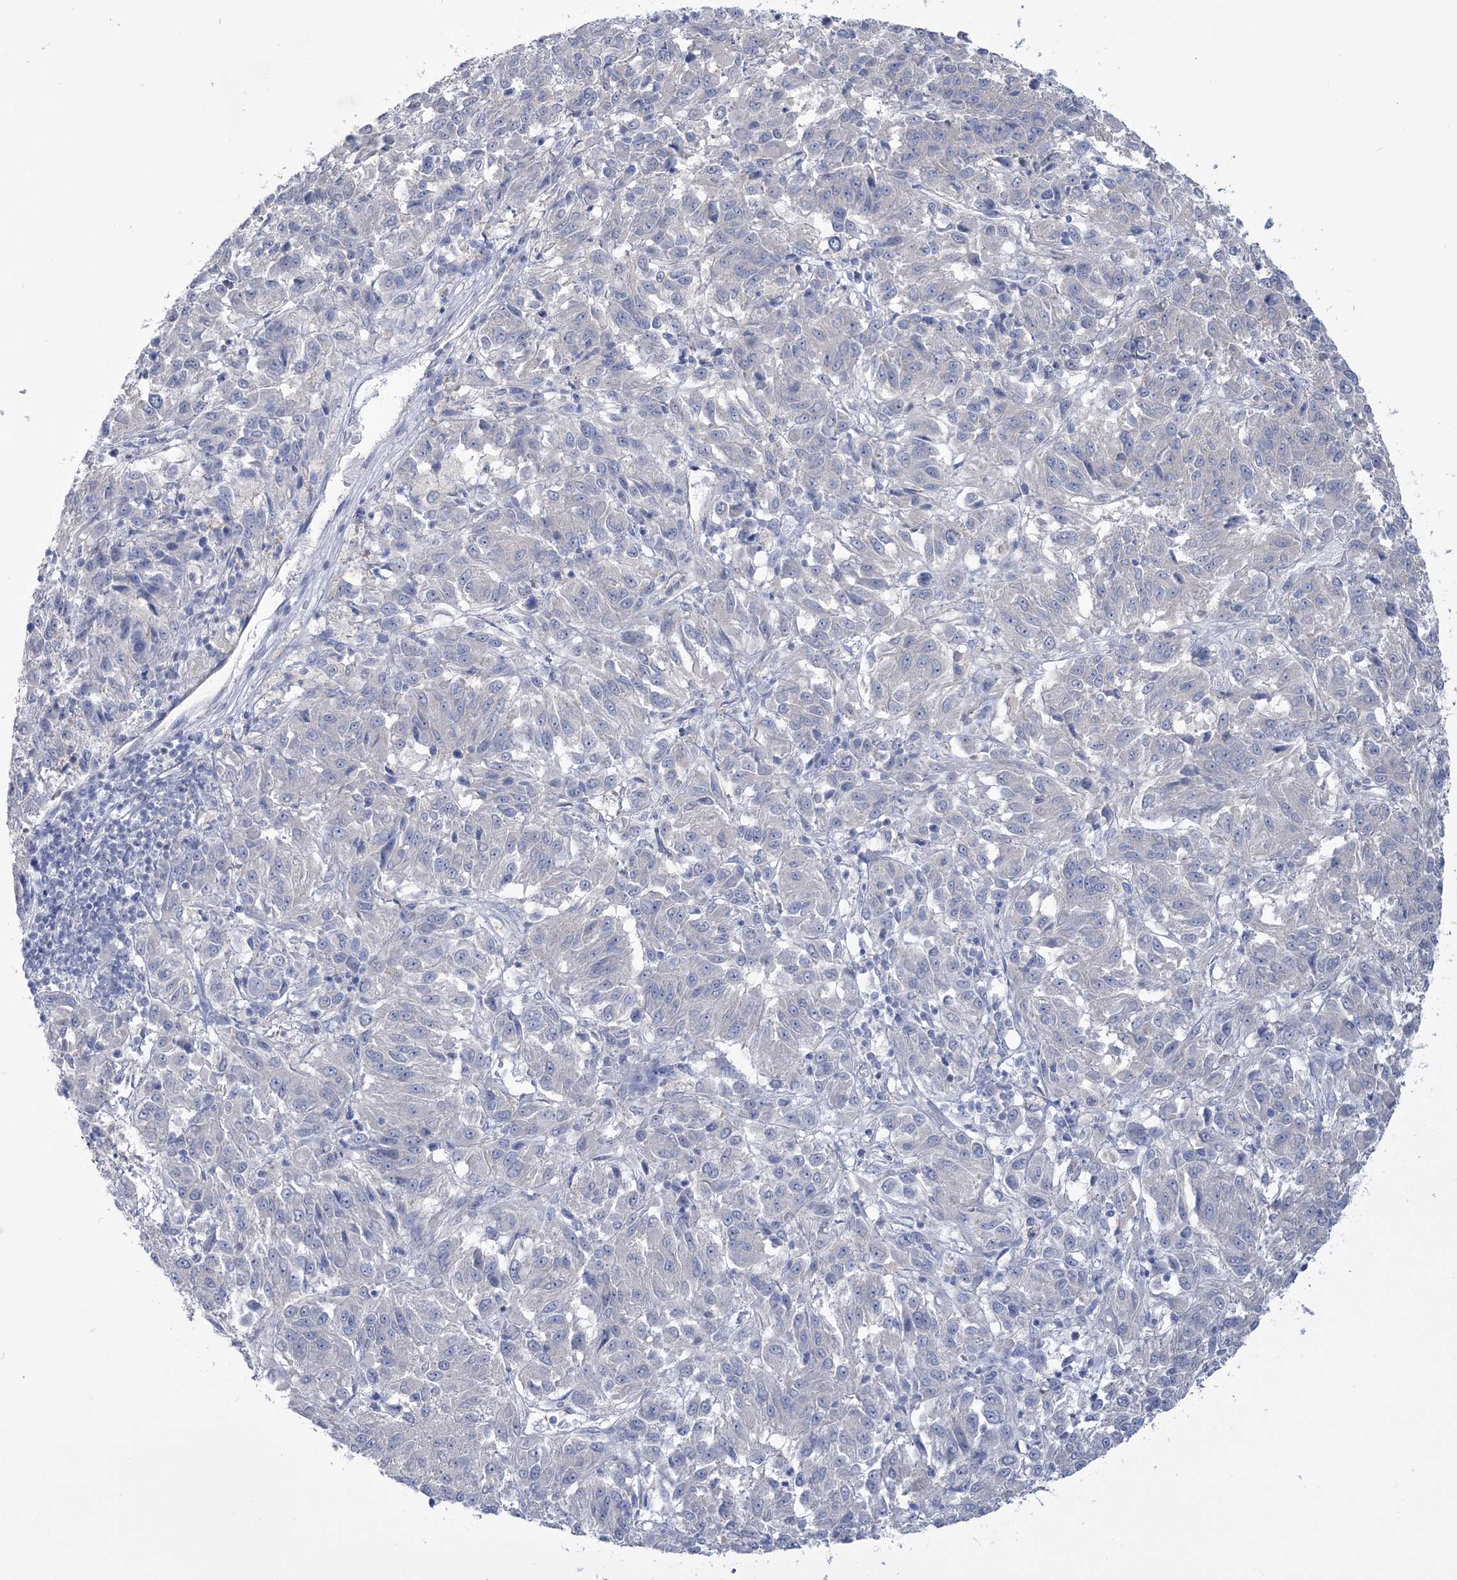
{"staining": {"intensity": "negative", "quantity": "none", "location": "none"}, "tissue": "melanoma", "cell_type": "Tumor cells", "image_type": "cancer", "snomed": [{"axis": "morphology", "description": "Malignant melanoma, Metastatic site"}, {"axis": "topography", "description": "Lung"}], "caption": "IHC of human melanoma exhibits no positivity in tumor cells.", "gene": "RAB11FIP5", "patient": {"sex": "male", "age": 64}}